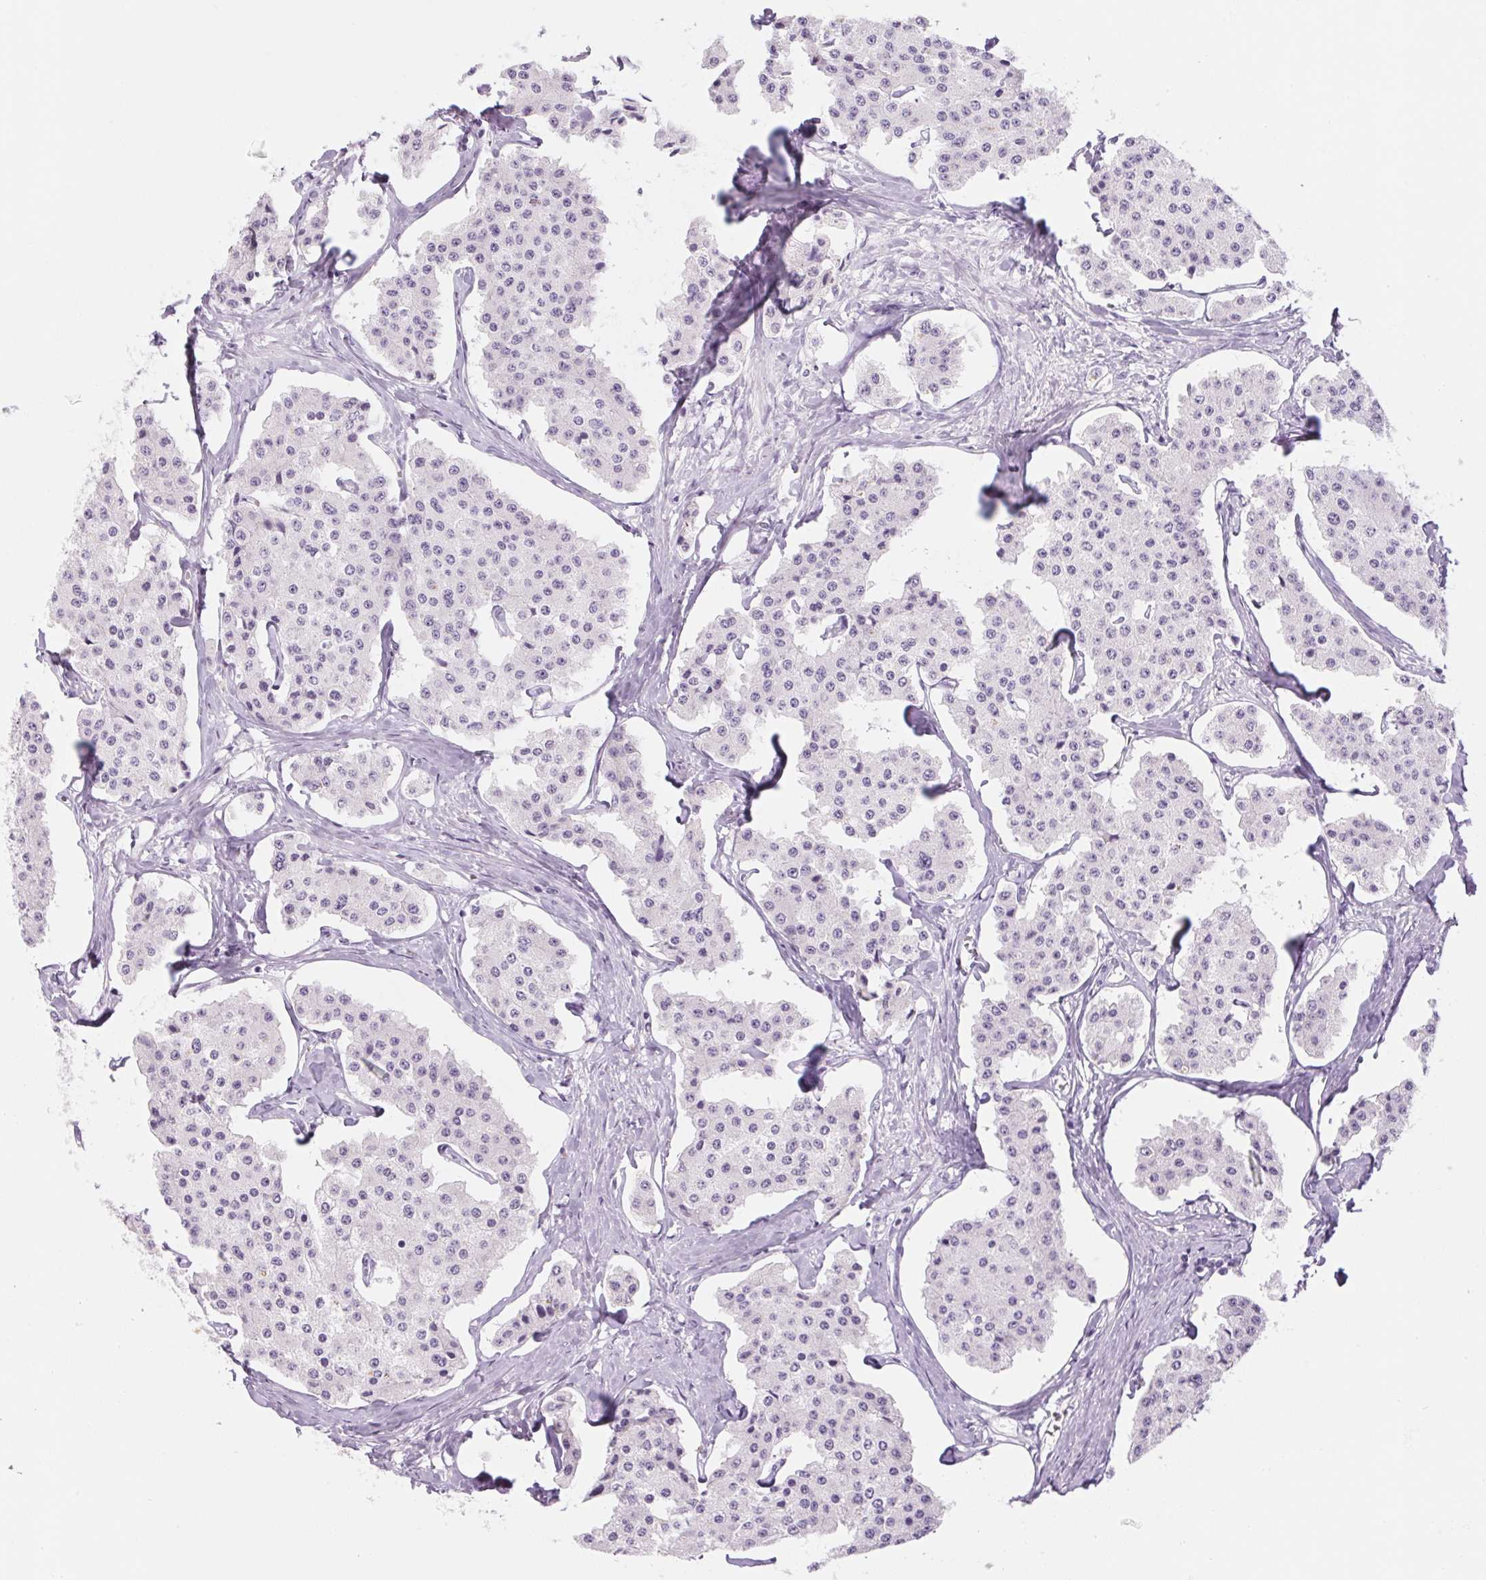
{"staining": {"intensity": "negative", "quantity": "none", "location": "none"}, "tissue": "carcinoid", "cell_type": "Tumor cells", "image_type": "cancer", "snomed": [{"axis": "morphology", "description": "Carcinoid, malignant, NOS"}, {"axis": "topography", "description": "Small intestine"}], "caption": "Micrograph shows no protein positivity in tumor cells of malignant carcinoid tissue.", "gene": "RPTN", "patient": {"sex": "female", "age": 65}}